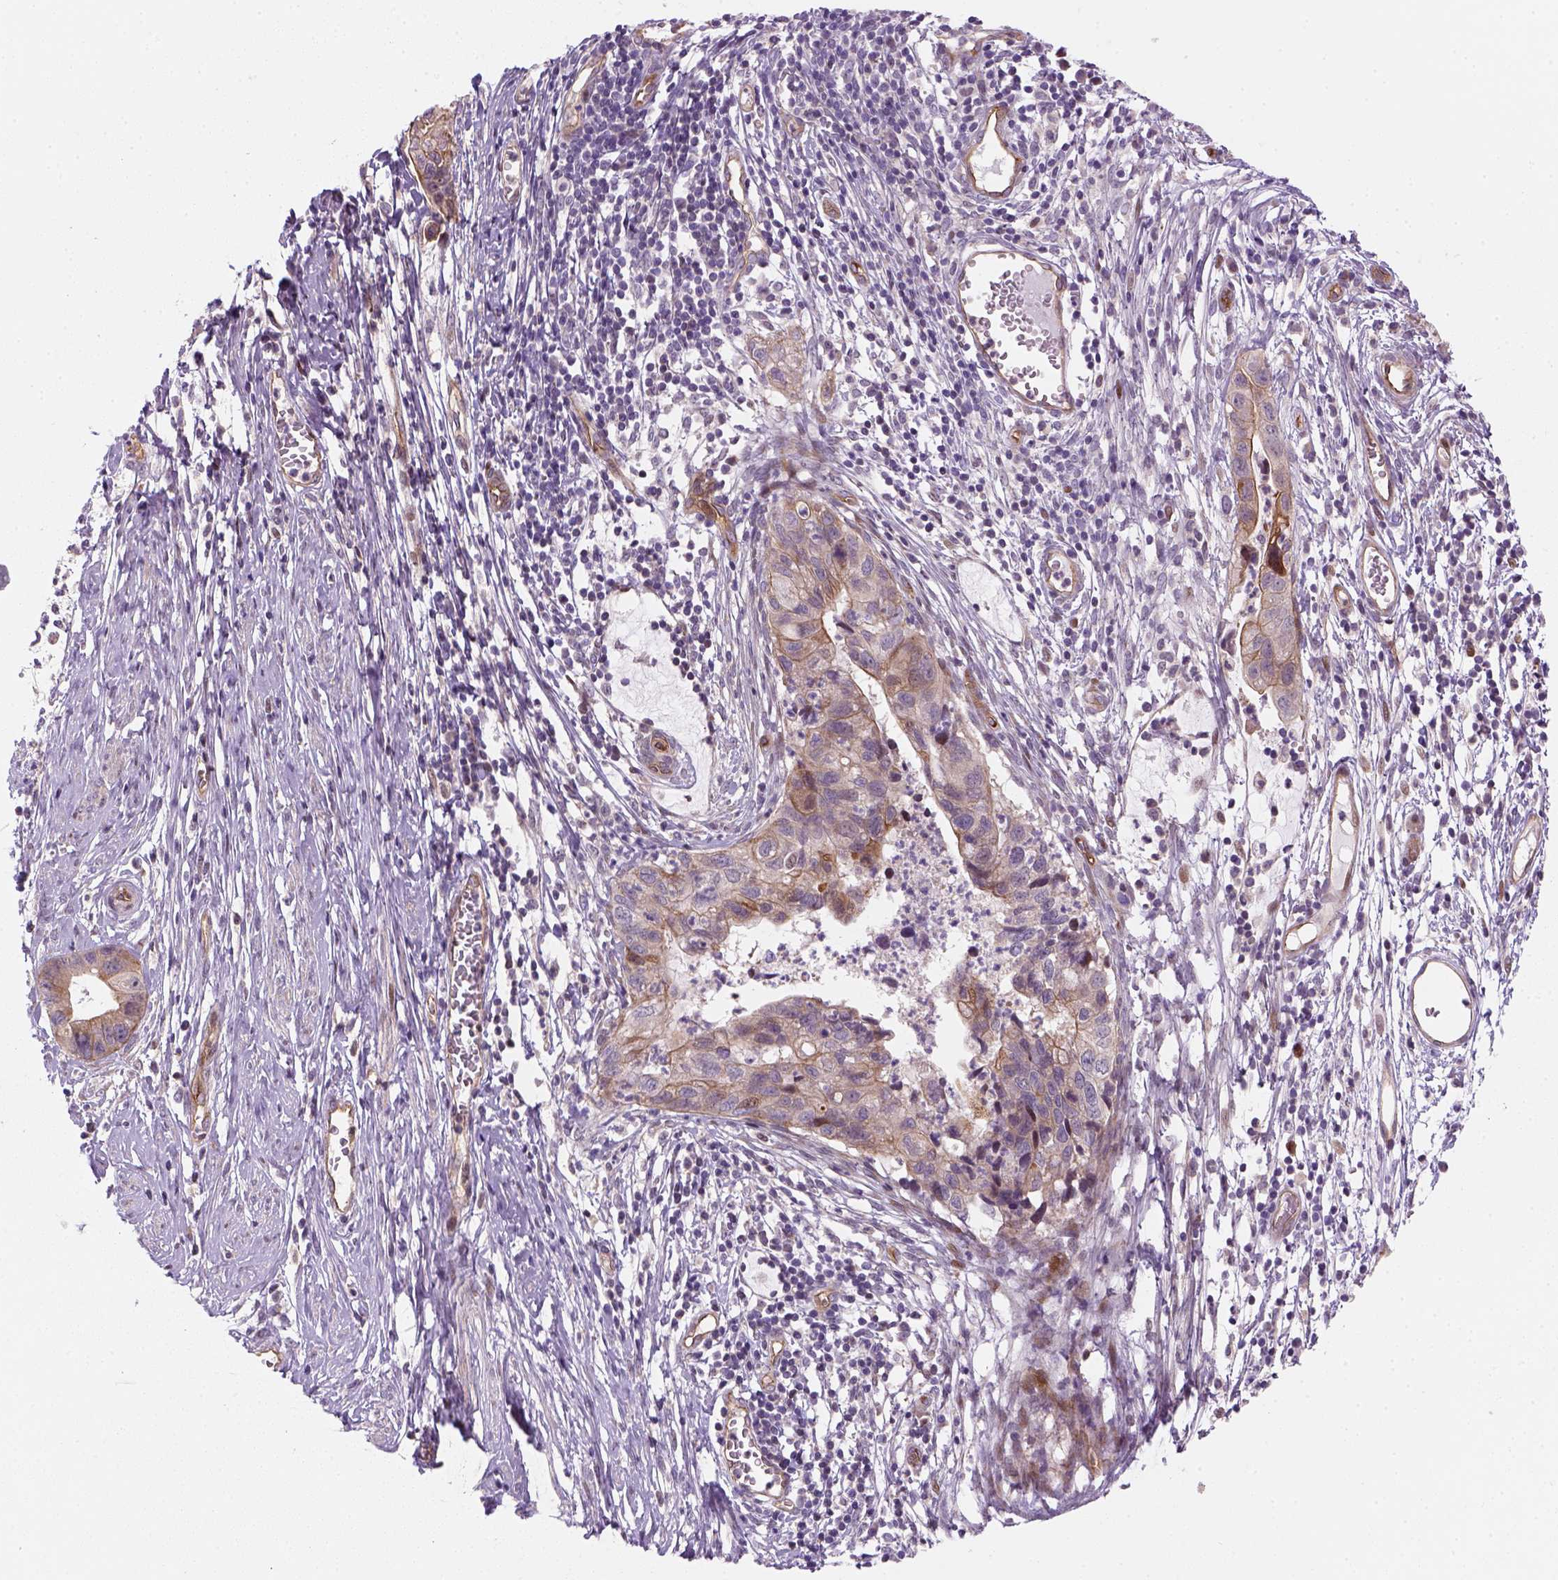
{"staining": {"intensity": "moderate", "quantity": "25%-75%", "location": "cytoplasmic/membranous"}, "tissue": "cervical cancer", "cell_type": "Tumor cells", "image_type": "cancer", "snomed": [{"axis": "morphology", "description": "Adenocarcinoma, NOS"}, {"axis": "topography", "description": "Cervix"}], "caption": "High-magnification brightfield microscopy of cervical cancer (adenocarcinoma) stained with DAB (brown) and counterstained with hematoxylin (blue). tumor cells exhibit moderate cytoplasmic/membranous expression is appreciated in about25%-75% of cells.", "gene": "VSTM5", "patient": {"sex": "female", "age": 44}}